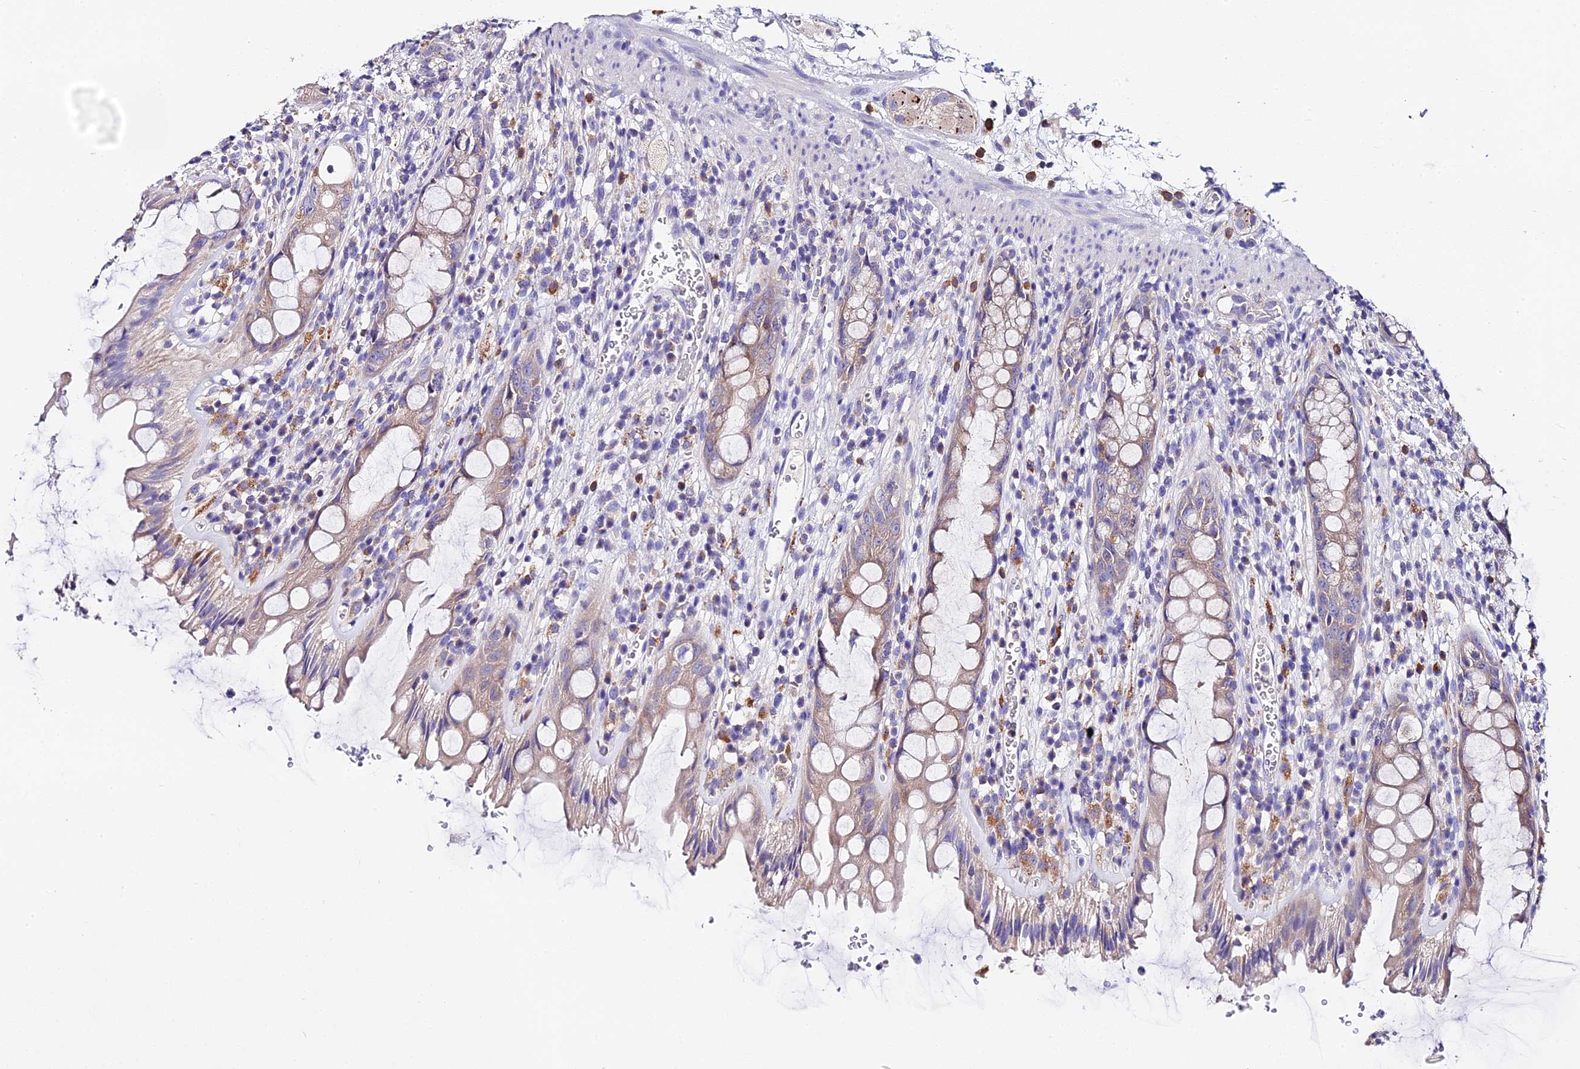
{"staining": {"intensity": "weak", "quantity": "<25%", "location": "cytoplasmic/membranous"}, "tissue": "rectum", "cell_type": "Glandular cells", "image_type": "normal", "snomed": [{"axis": "morphology", "description": "Normal tissue, NOS"}, {"axis": "topography", "description": "Rectum"}], "caption": "Glandular cells show no significant protein staining in unremarkable rectum. The staining is performed using DAB brown chromogen with nuclei counter-stained in using hematoxylin.", "gene": "LYPD6", "patient": {"sex": "female", "age": 57}}